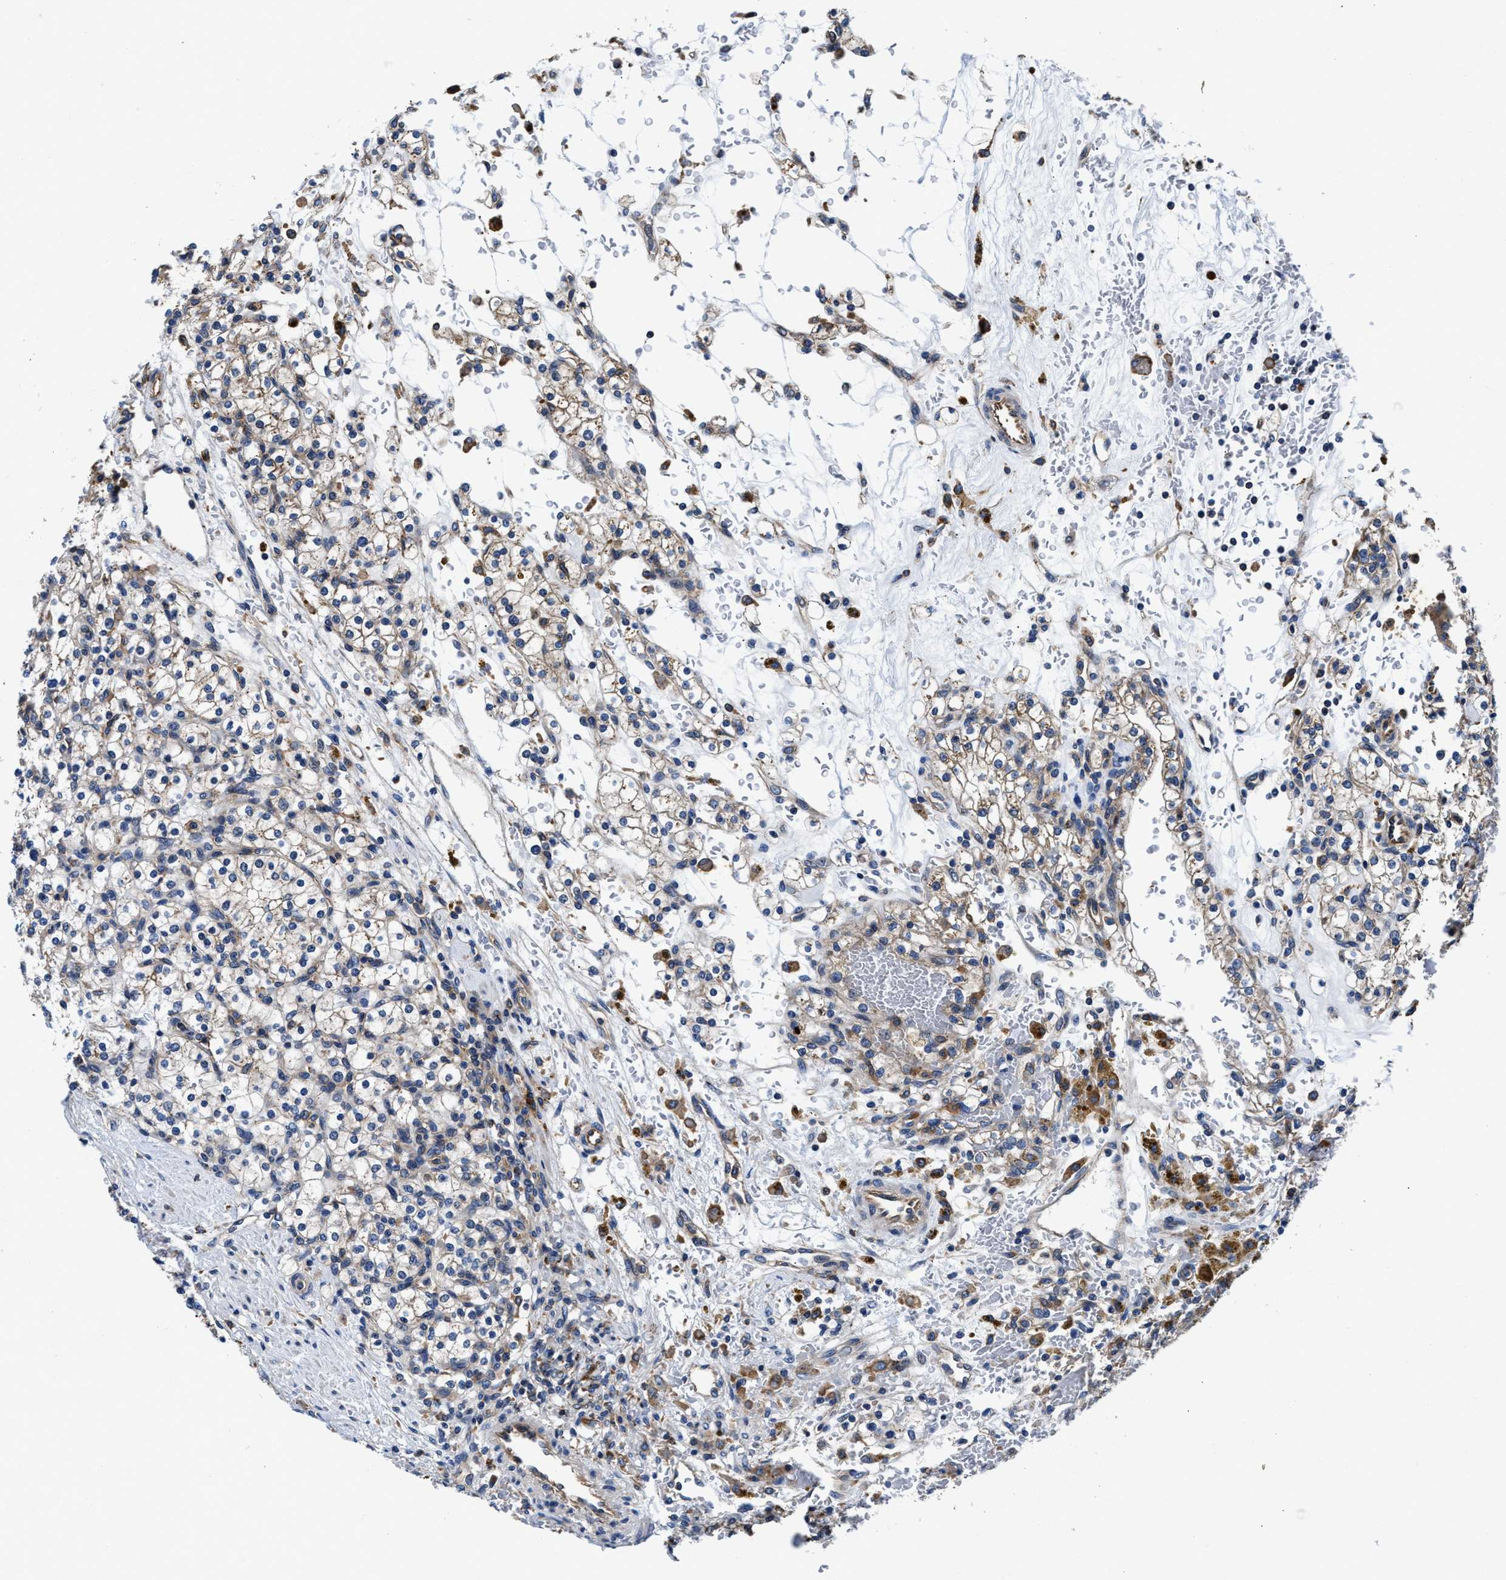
{"staining": {"intensity": "weak", "quantity": ">75%", "location": "cytoplasmic/membranous"}, "tissue": "renal cancer", "cell_type": "Tumor cells", "image_type": "cancer", "snomed": [{"axis": "morphology", "description": "Normal tissue, NOS"}, {"axis": "morphology", "description": "Adenocarcinoma, NOS"}, {"axis": "topography", "description": "Kidney"}], "caption": "DAB immunohistochemical staining of renal cancer (adenocarcinoma) demonstrates weak cytoplasmic/membranous protein expression in approximately >75% of tumor cells.", "gene": "PPP1R9B", "patient": {"sex": "female", "age": 55}}